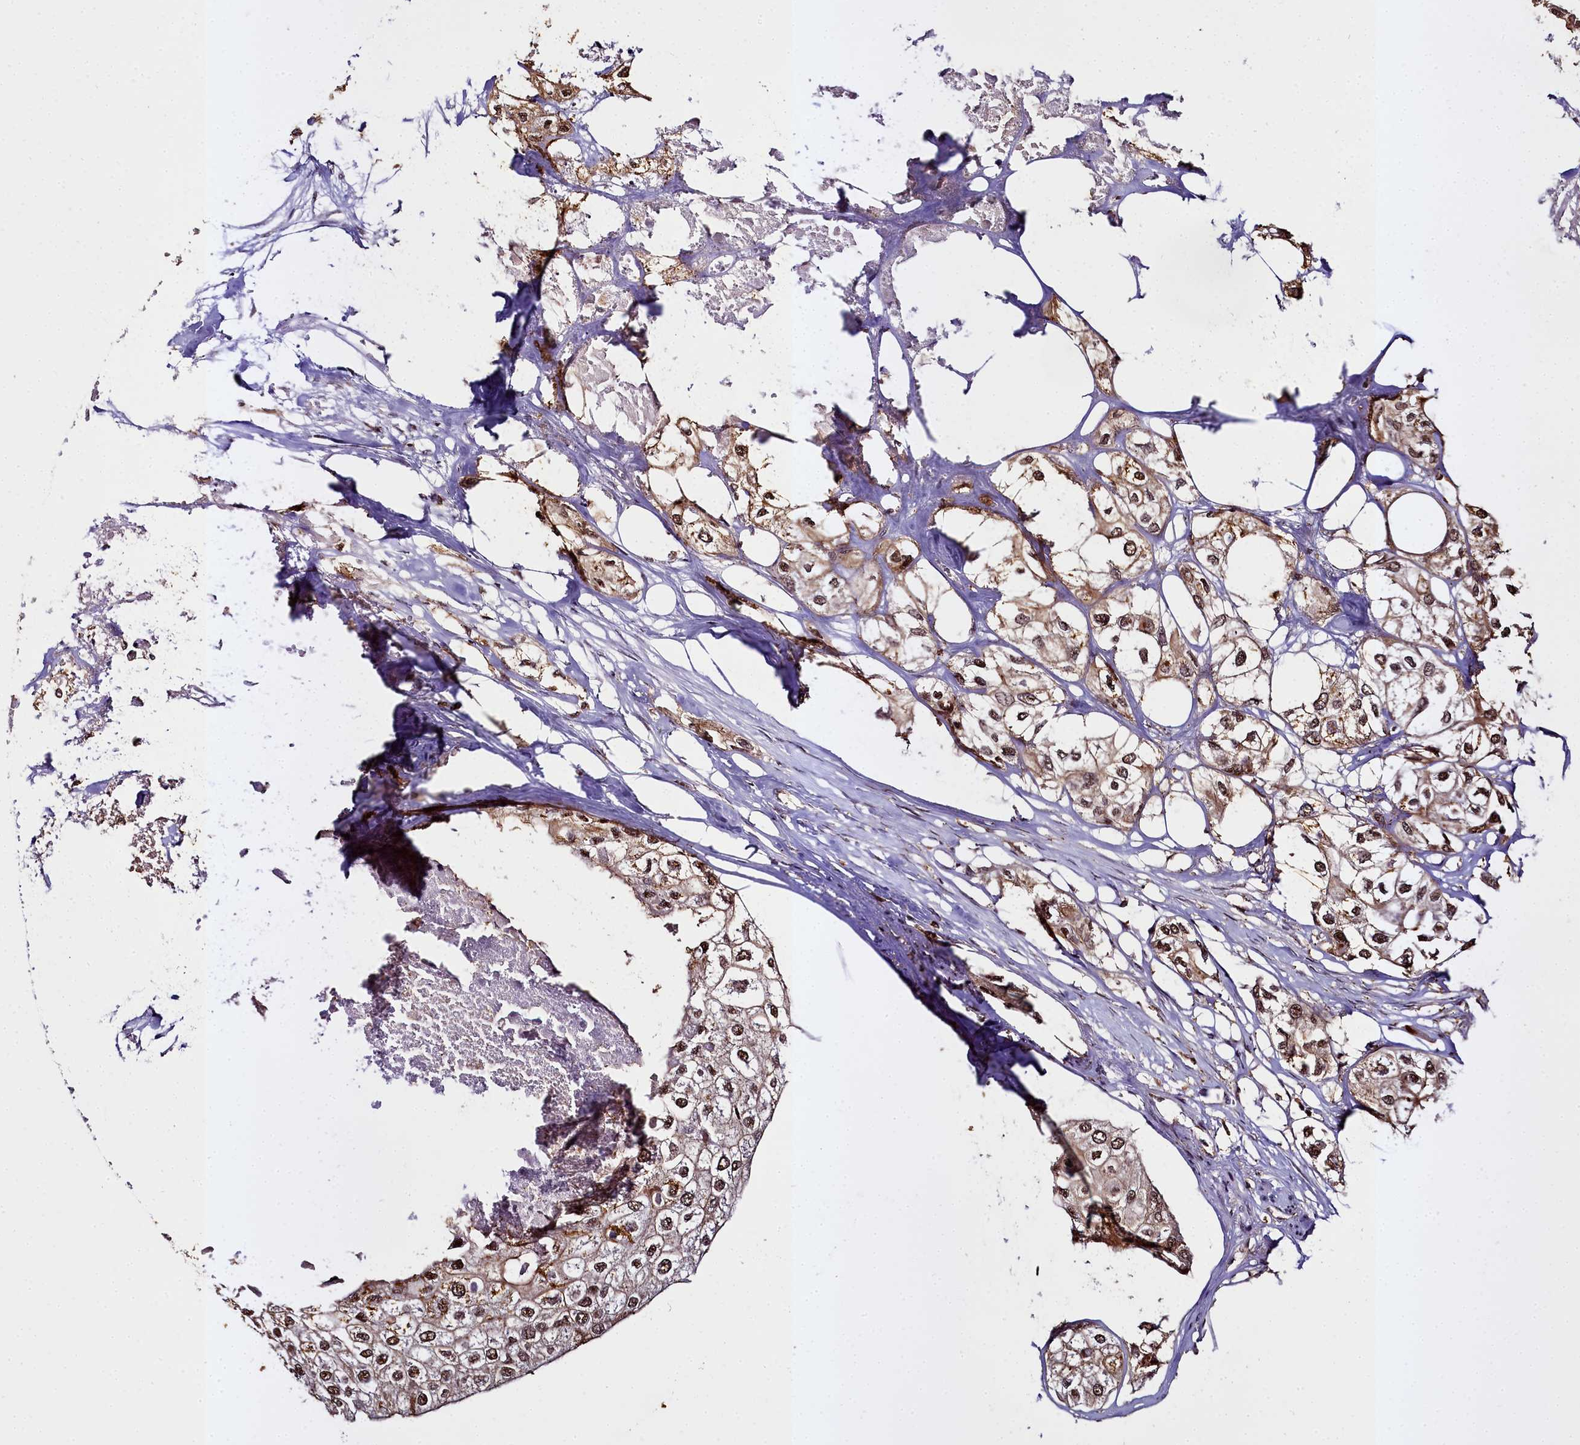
{"staining": {"intensity": "moderate", "quantity": ">75%", "location": "cytoplasmic/membranous,nuclear"}, "tissue": "urothelial cancer", "cell_type": "Tumor cells", "image_type": "cancer", "snomed": [{"axis": "morphology", "description": "Urothelial carcinoma, High grade"}, {"axis": "topography", "description": "Urinary bladder"}], "caption": "An immunohistochemistry (IHC) micrograph of neoplastic tissue is shown. Protein staining in brown highlights moderate cytoplasmic/membranous and nuclear positivity in urothelial cancer within tumor cells.", "gene": "PPP4C", "patient": {"sex": "male", "age": 64}}